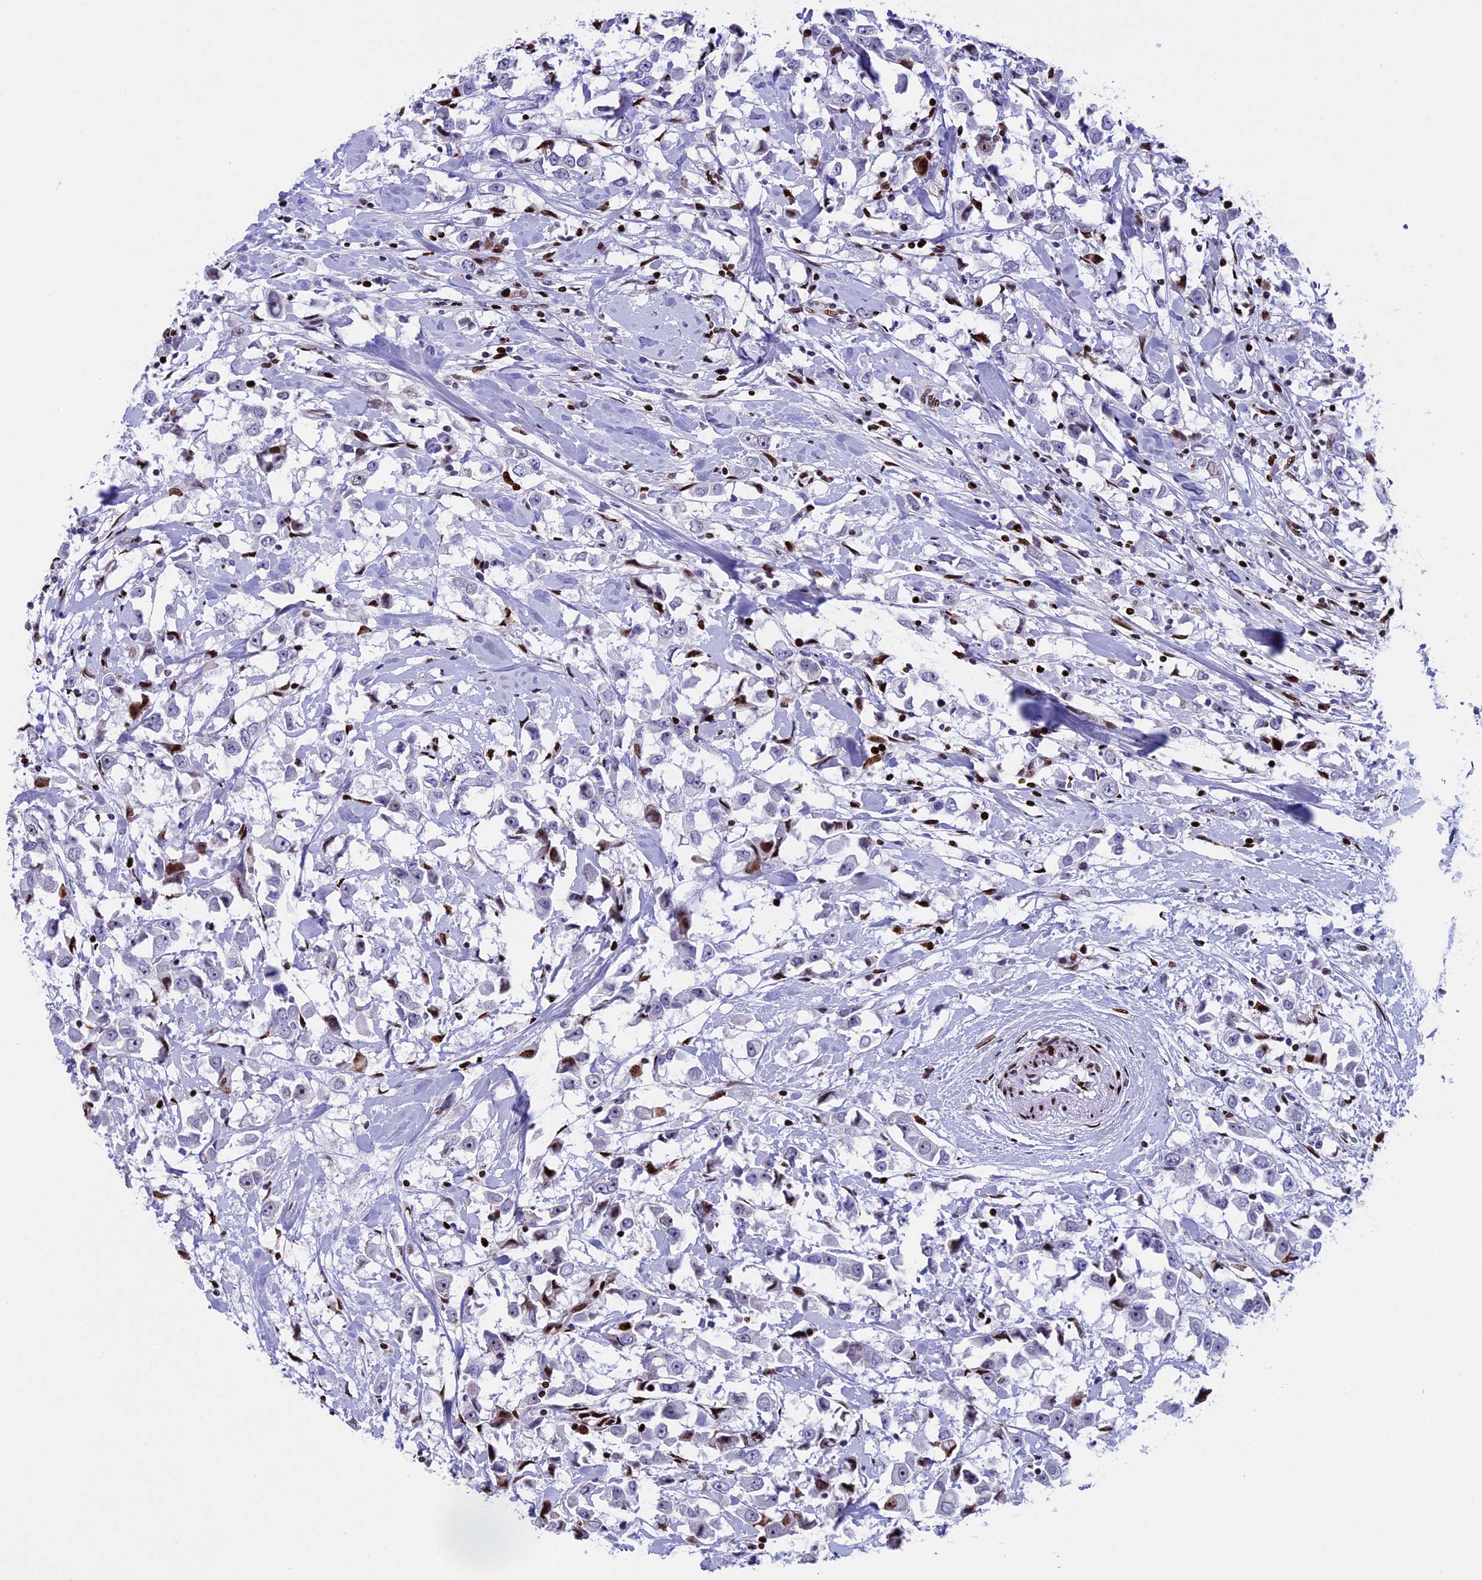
{"staining": {"intensity": "strong", "quantity": "<25%", "location": "nuclear"}, "tissue": "breast cancer", "cell_type": "Tumor cells", "image_type": "cancer", "snomed": [{"axis": "morphology", "description": "Duct carcinoma"}, {"axis": "topography", "description": "Breast"}], "caption": "Protein staining exhibits strong nuclear positivity in about <25% of tumor cells in intraductal carcinoma (breast). (DAB (3,3'-diaminobenzidine) IHC with brightfield microscopy, high magnification).", "gene": "BTBD3", "patient": {"sex": "female", "age": 61}}